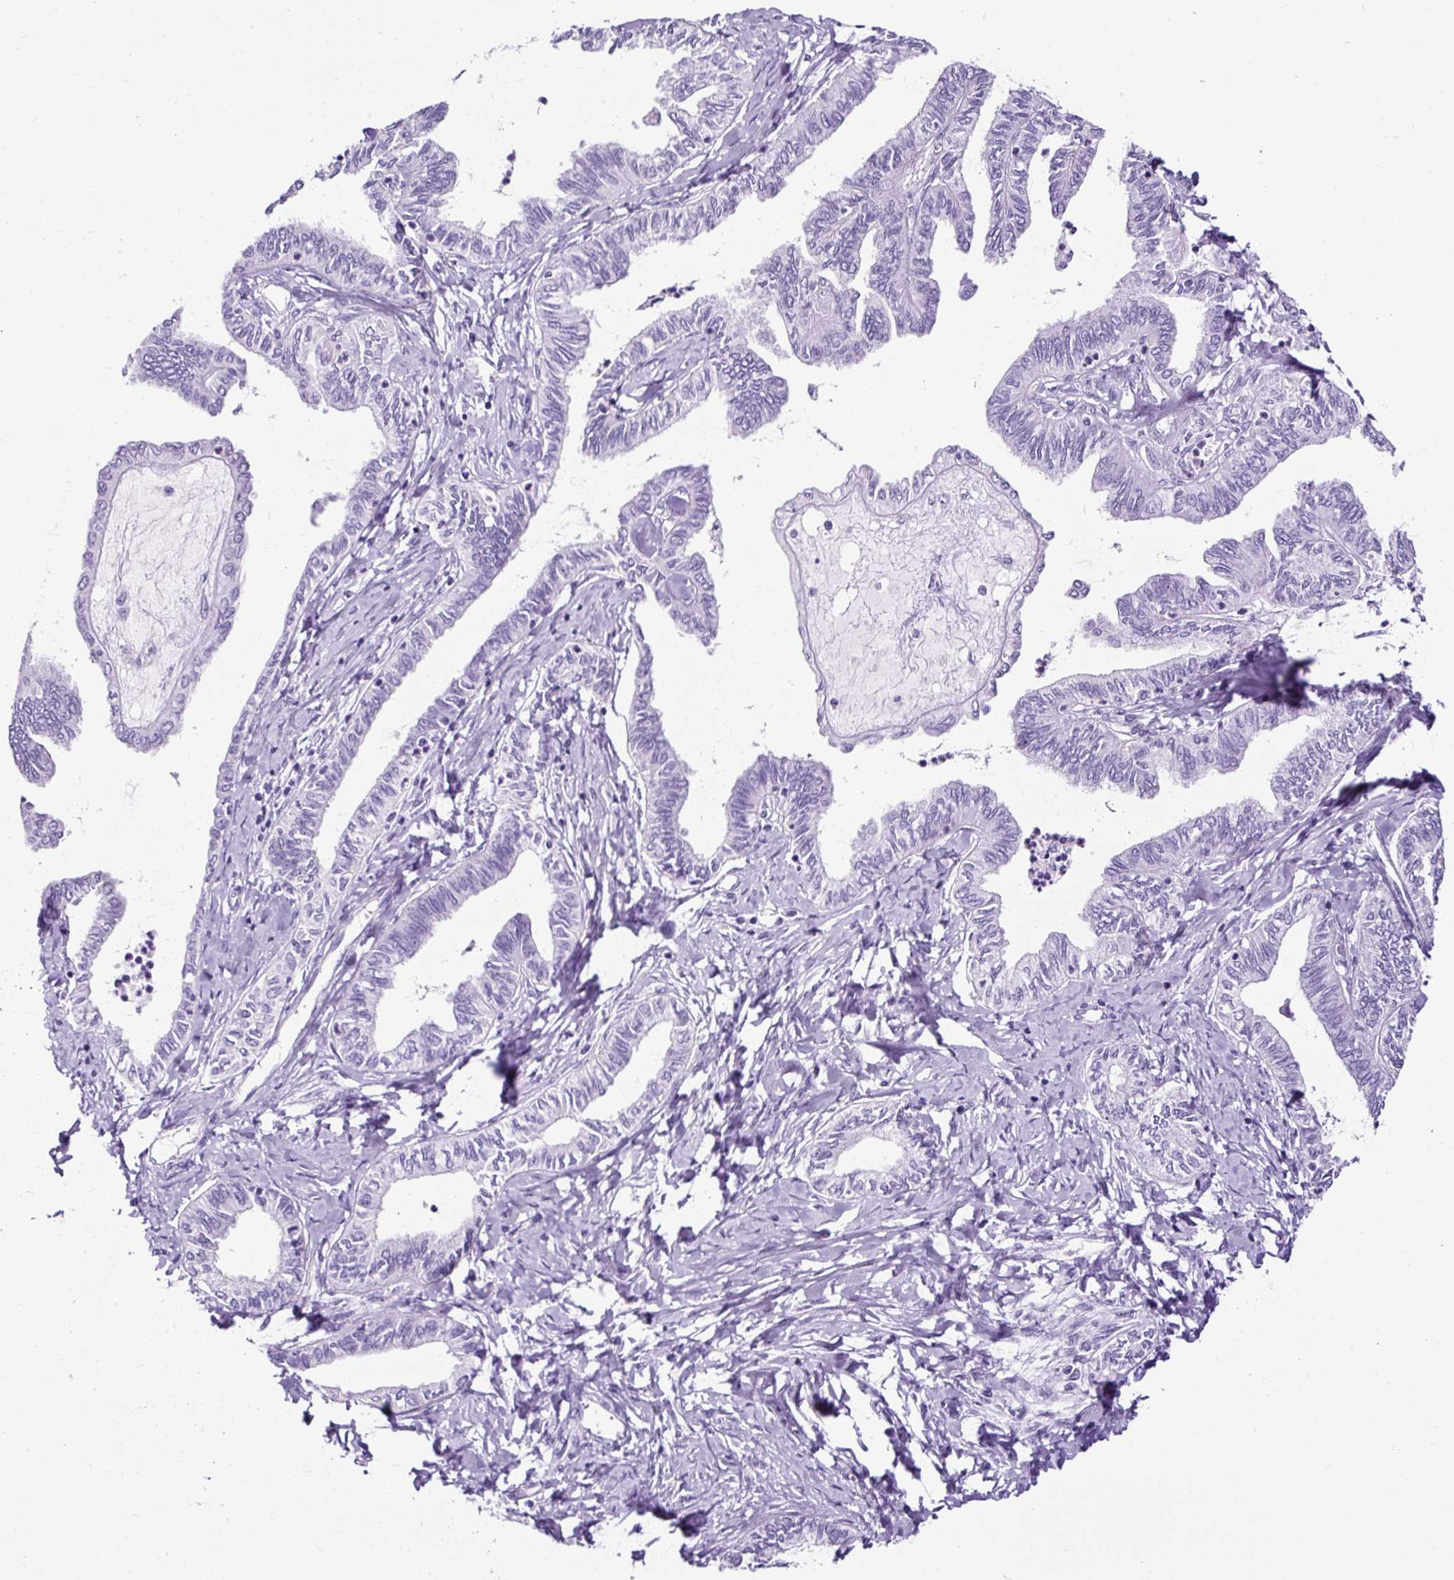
{"staining": {"intensity": "negative", "quantity": "none", "location": "none"}, "tissue": "ovarian cancer", "cell_type": "Tumor cells", "image_type": "cancer", "snomed": [{"axis": "morphology", "description": "Carcinoma, endometroid"}, {"axis": "topography", "description": "Ovary"}], "caption": "An immunohistochemistry histopathology image of ovarian cancer is shown. There is no staining in tumor cells of ovarian cancer.", "gene": "NTS", "patient": {"sex": "female", "age": 70}}